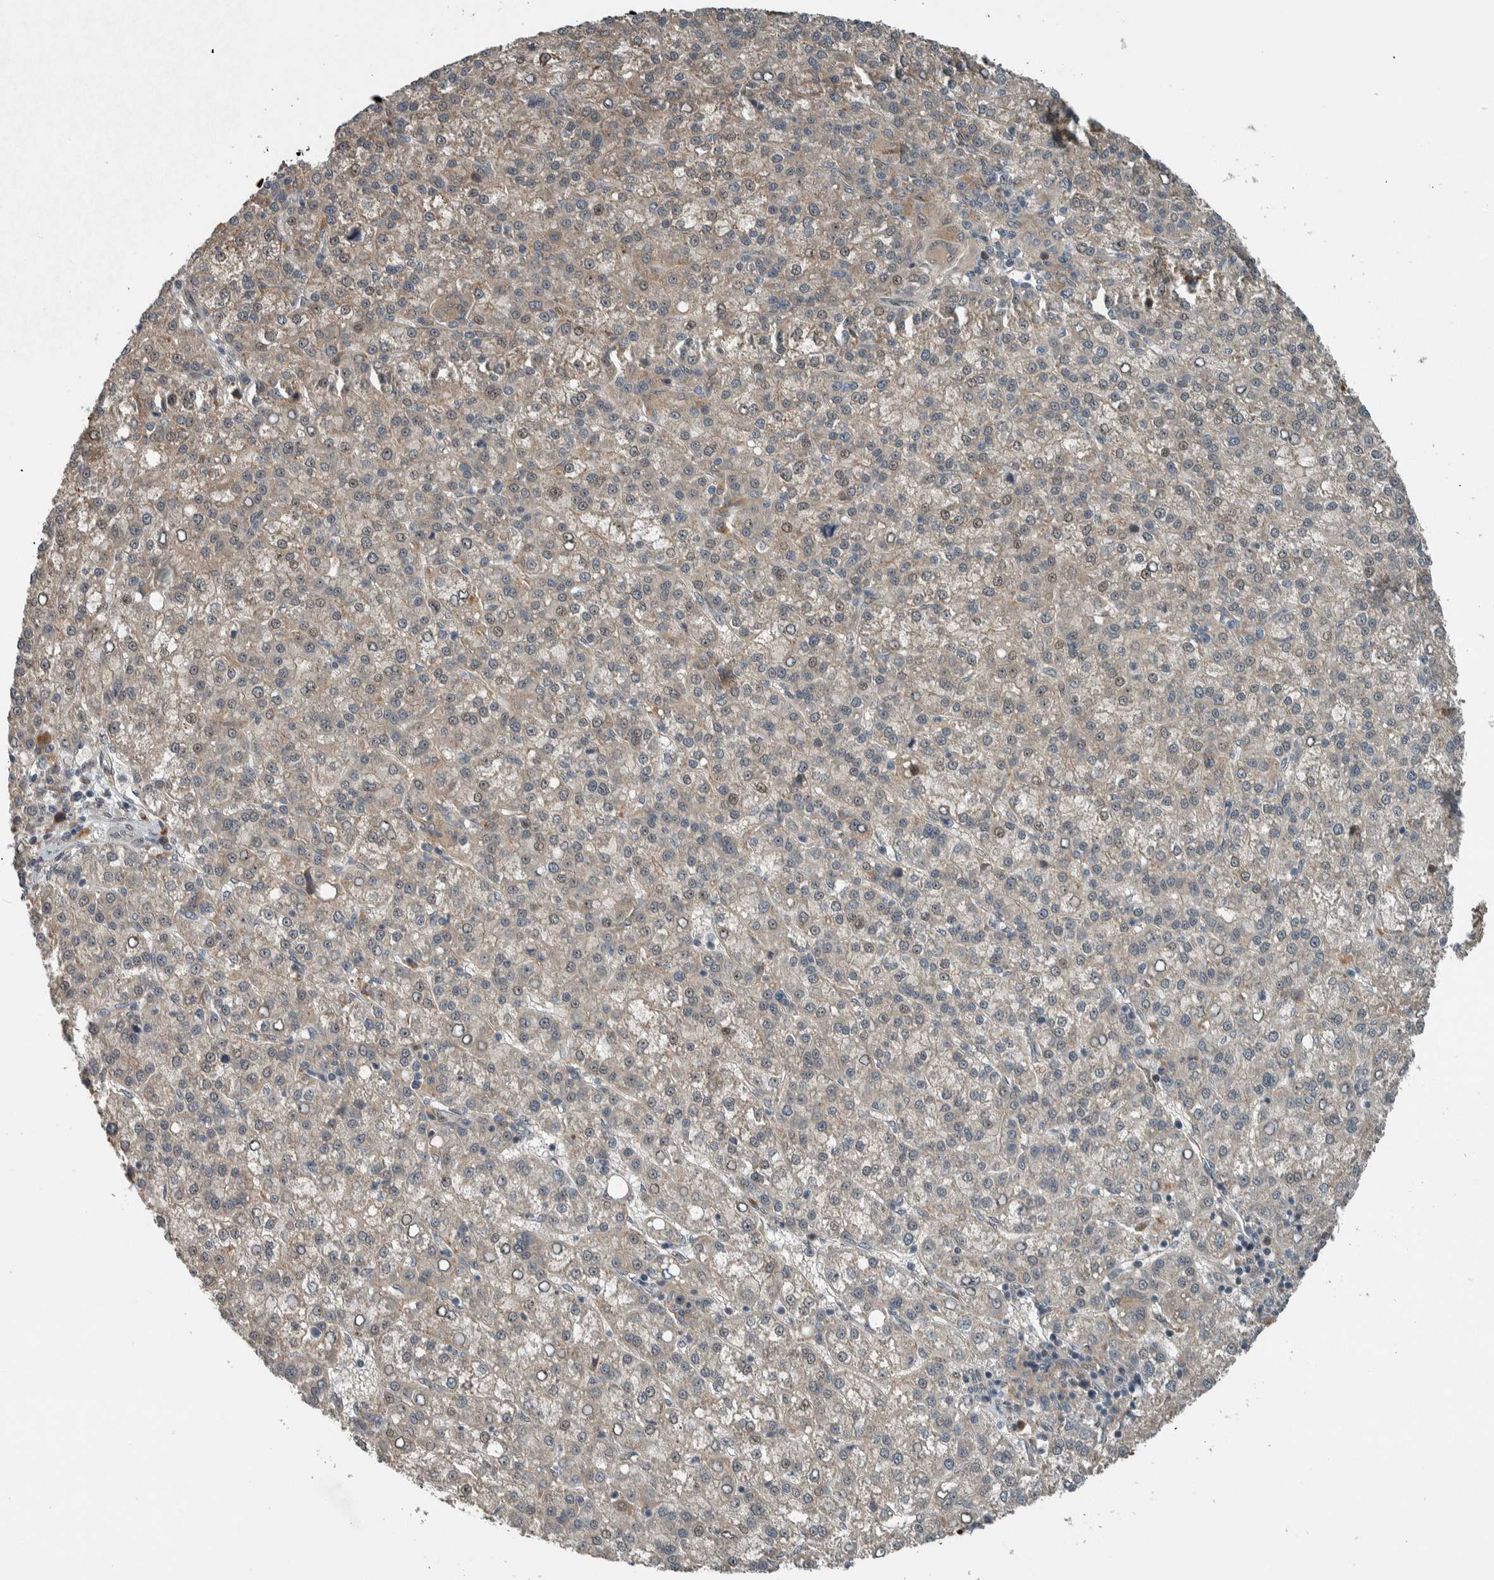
{"staining": {"intensity": "weak", "quantity": "<25%", "location": "nuclear"}, "tissue": "liver cancer", "cell_type": "Tumor cells", "image_type": "cancer", "snomed": [{"axis": "morphology", "description": "Carcinoma, Hepatocellular, NOS"}, {"axis": "topography", "description": "Liver"}], "caption": "The micrograph shows no significant staining in tumor cells of liver cancer (hepatocellular carcinoma).", "gene": "XPO5", "patient": {"sex": "female", "age": 58}}